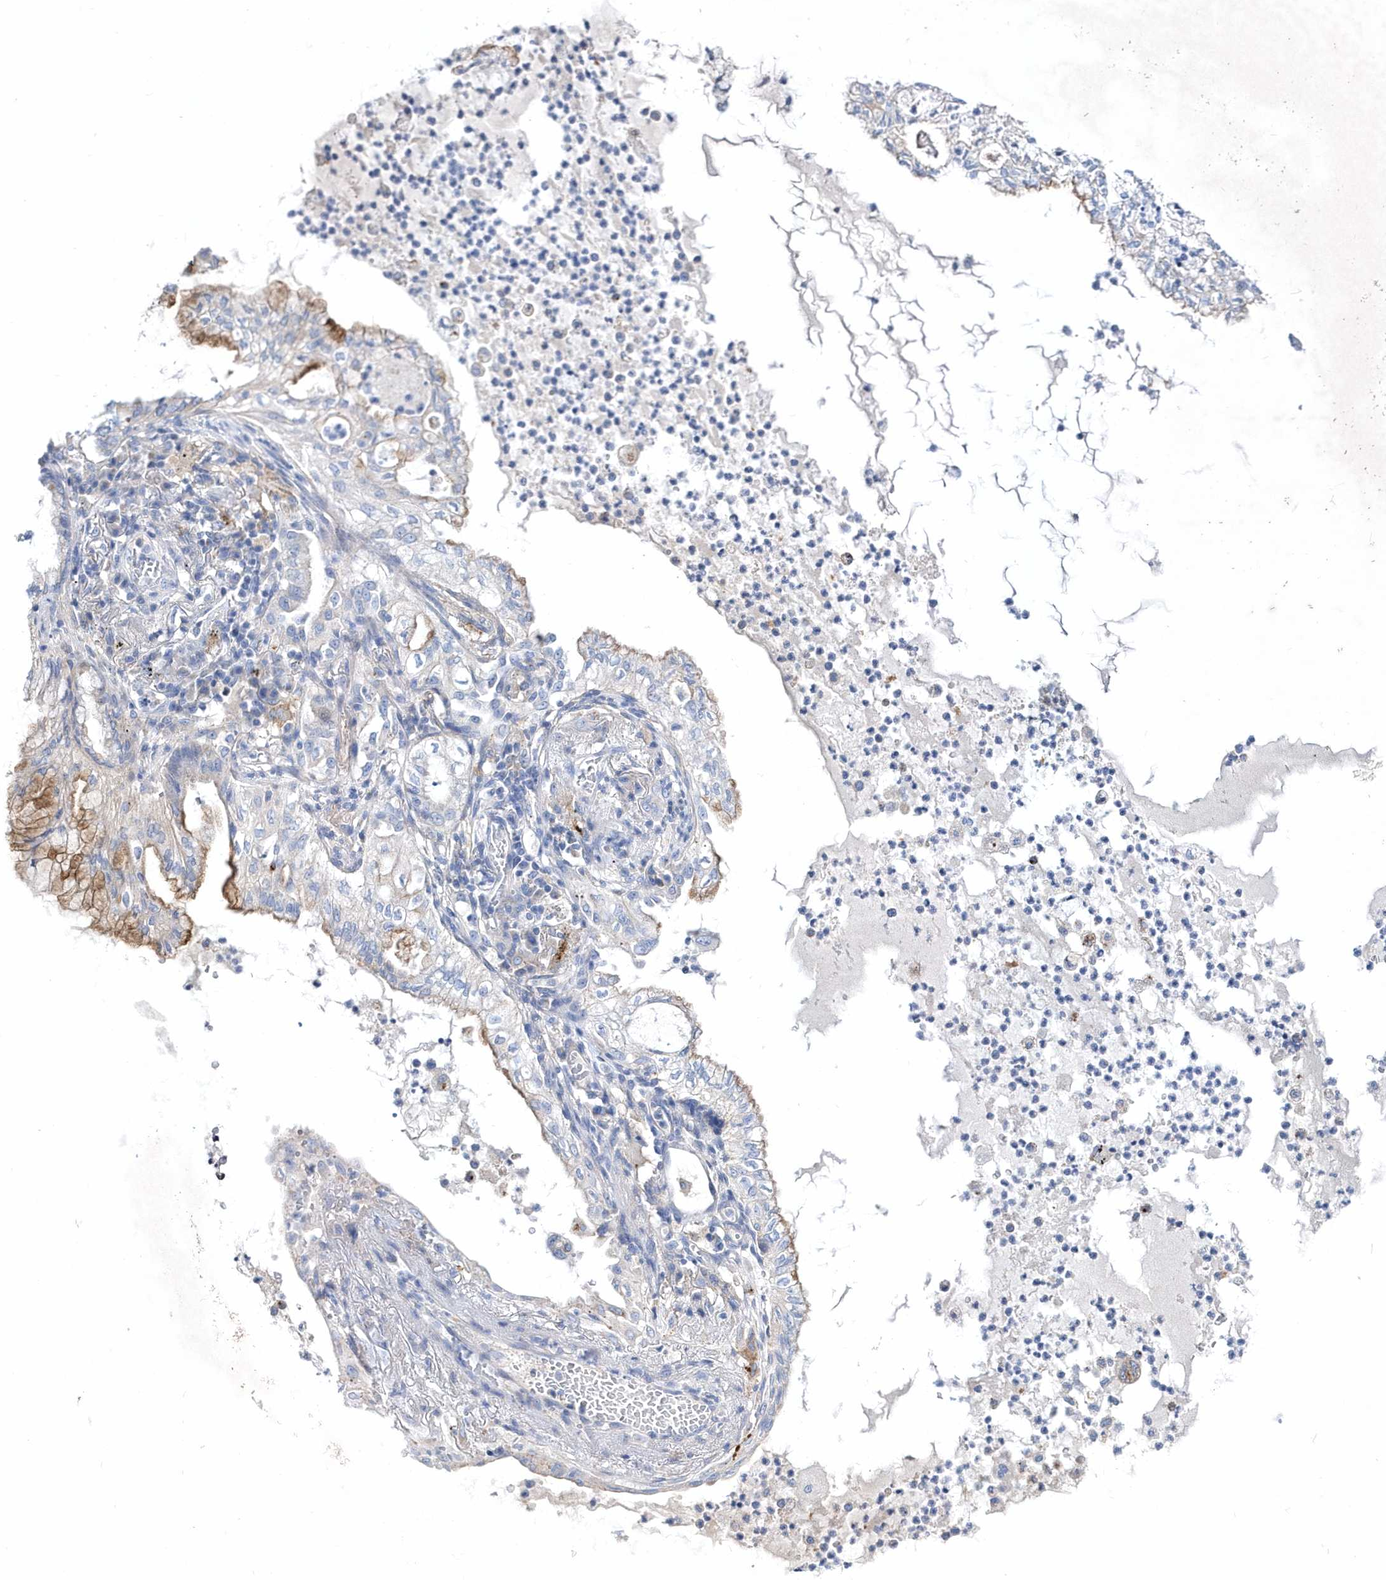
{"staining": {"intensity": "moderate", "quantity": "<25%", "location": "cytoplasmic/membranous"}, "tissue": "lung cancer", "cell_type": "Tumor cells", "image_type": "cancer", "snomed": [{"axis": "morphology", "description": "Adenocarcinoma, NOS"}, {"axis": "topography", "description": "Lung"}], "caption": "Adenocarcinoma (lung) tissue exhibits moderate cytoplasmic/membranous positivity in about <25% of tumor cells", "gene": "LONRF2", "patient": {"sex": "female", "age": 70}}